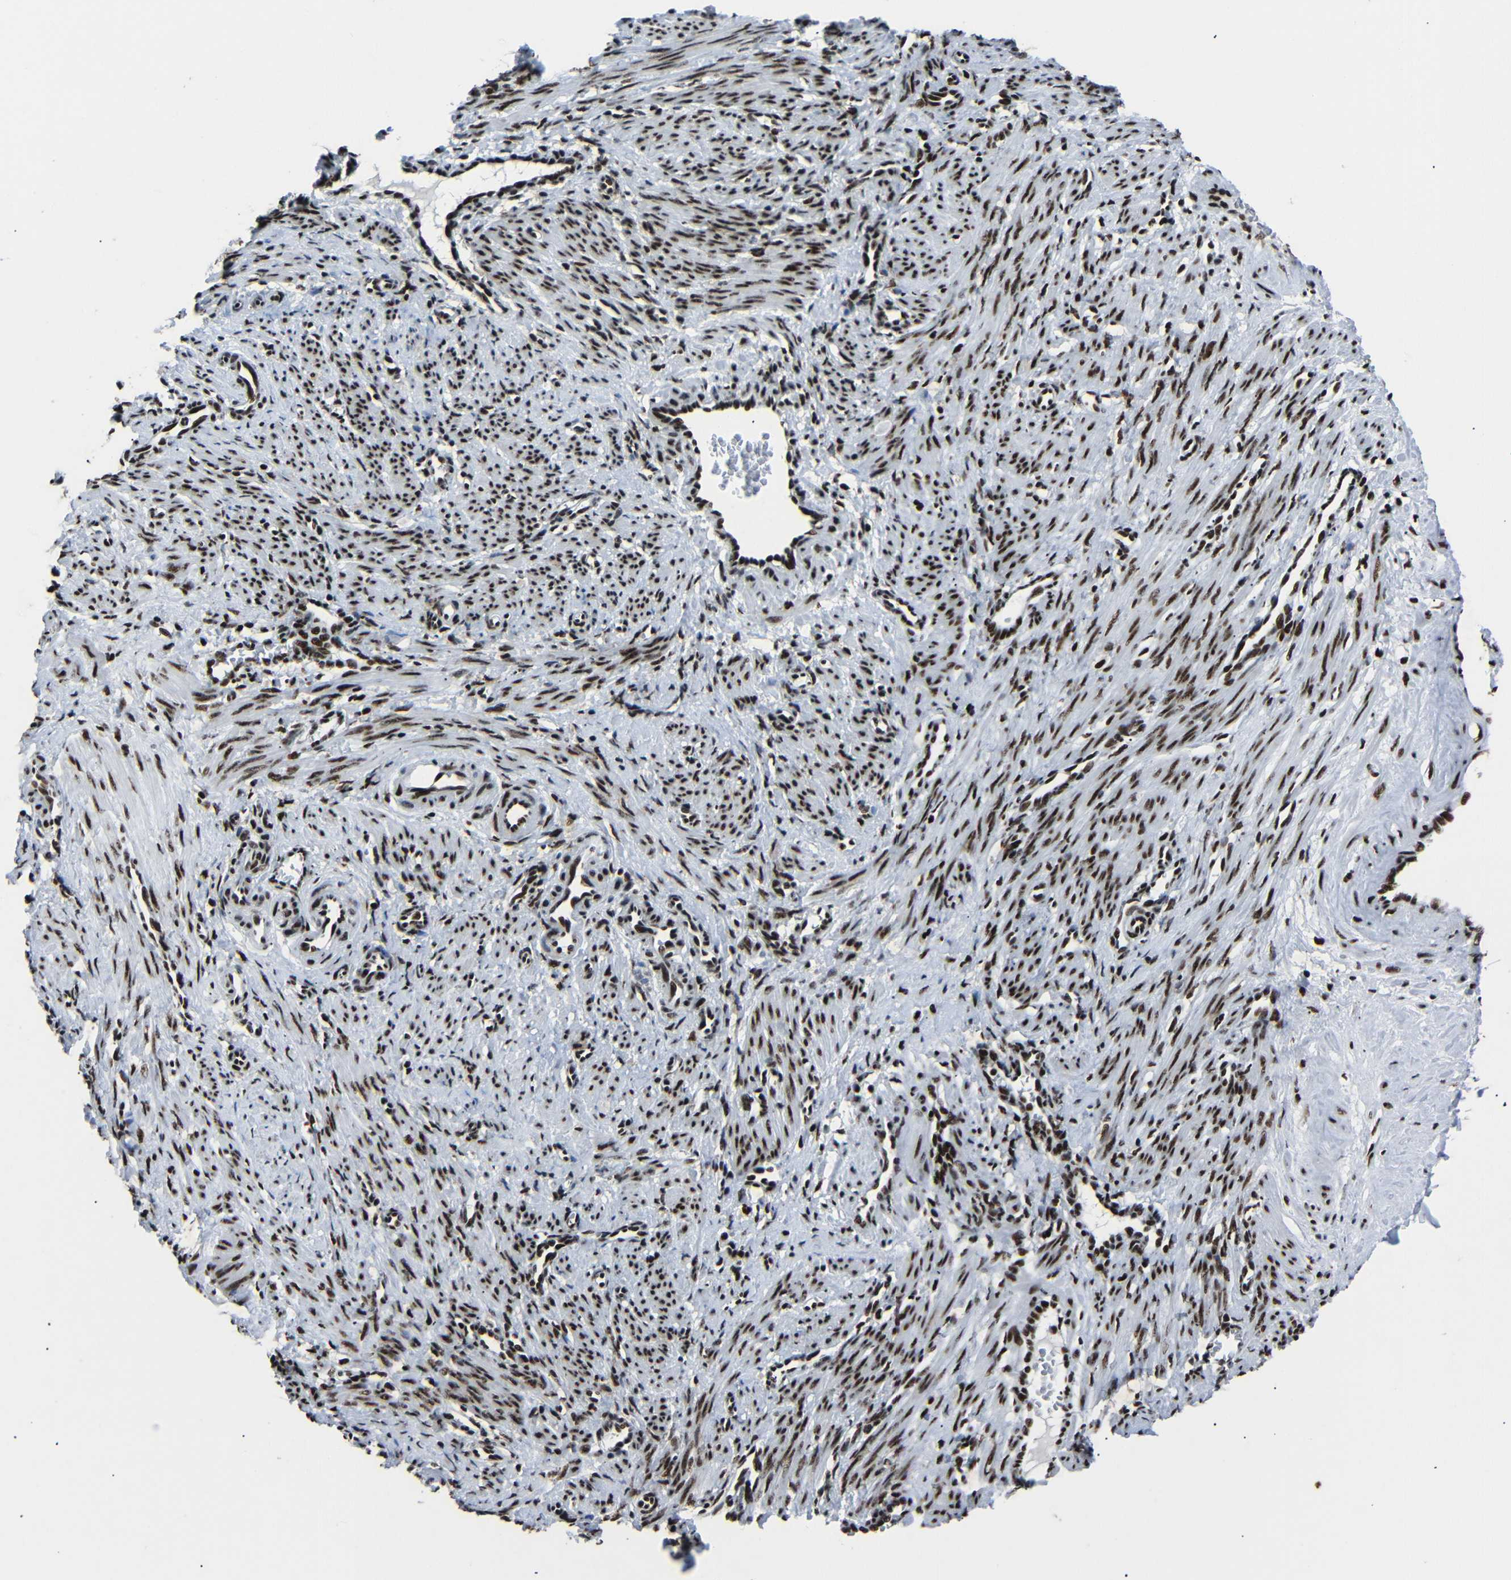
{"staining": {"intensity": "strong", "quantity": ">75%", "location": "nuclear"}, "tissue": "smooth muscle", "cell_type": "Smooth muscle cells", "image_type": "normal", "snomed": [{"axis": "morphology", "description": "Normal tissue, NOS"}, {"axis": "topography", "description": "Endometrium"}], "caption": "Smooth muscle cells reveal strong nuclear positivity in approximately >75% of cells in normal smooth muscle.", "gene": "SRSF1", "patient": {"sex": "female", "age": 33}}